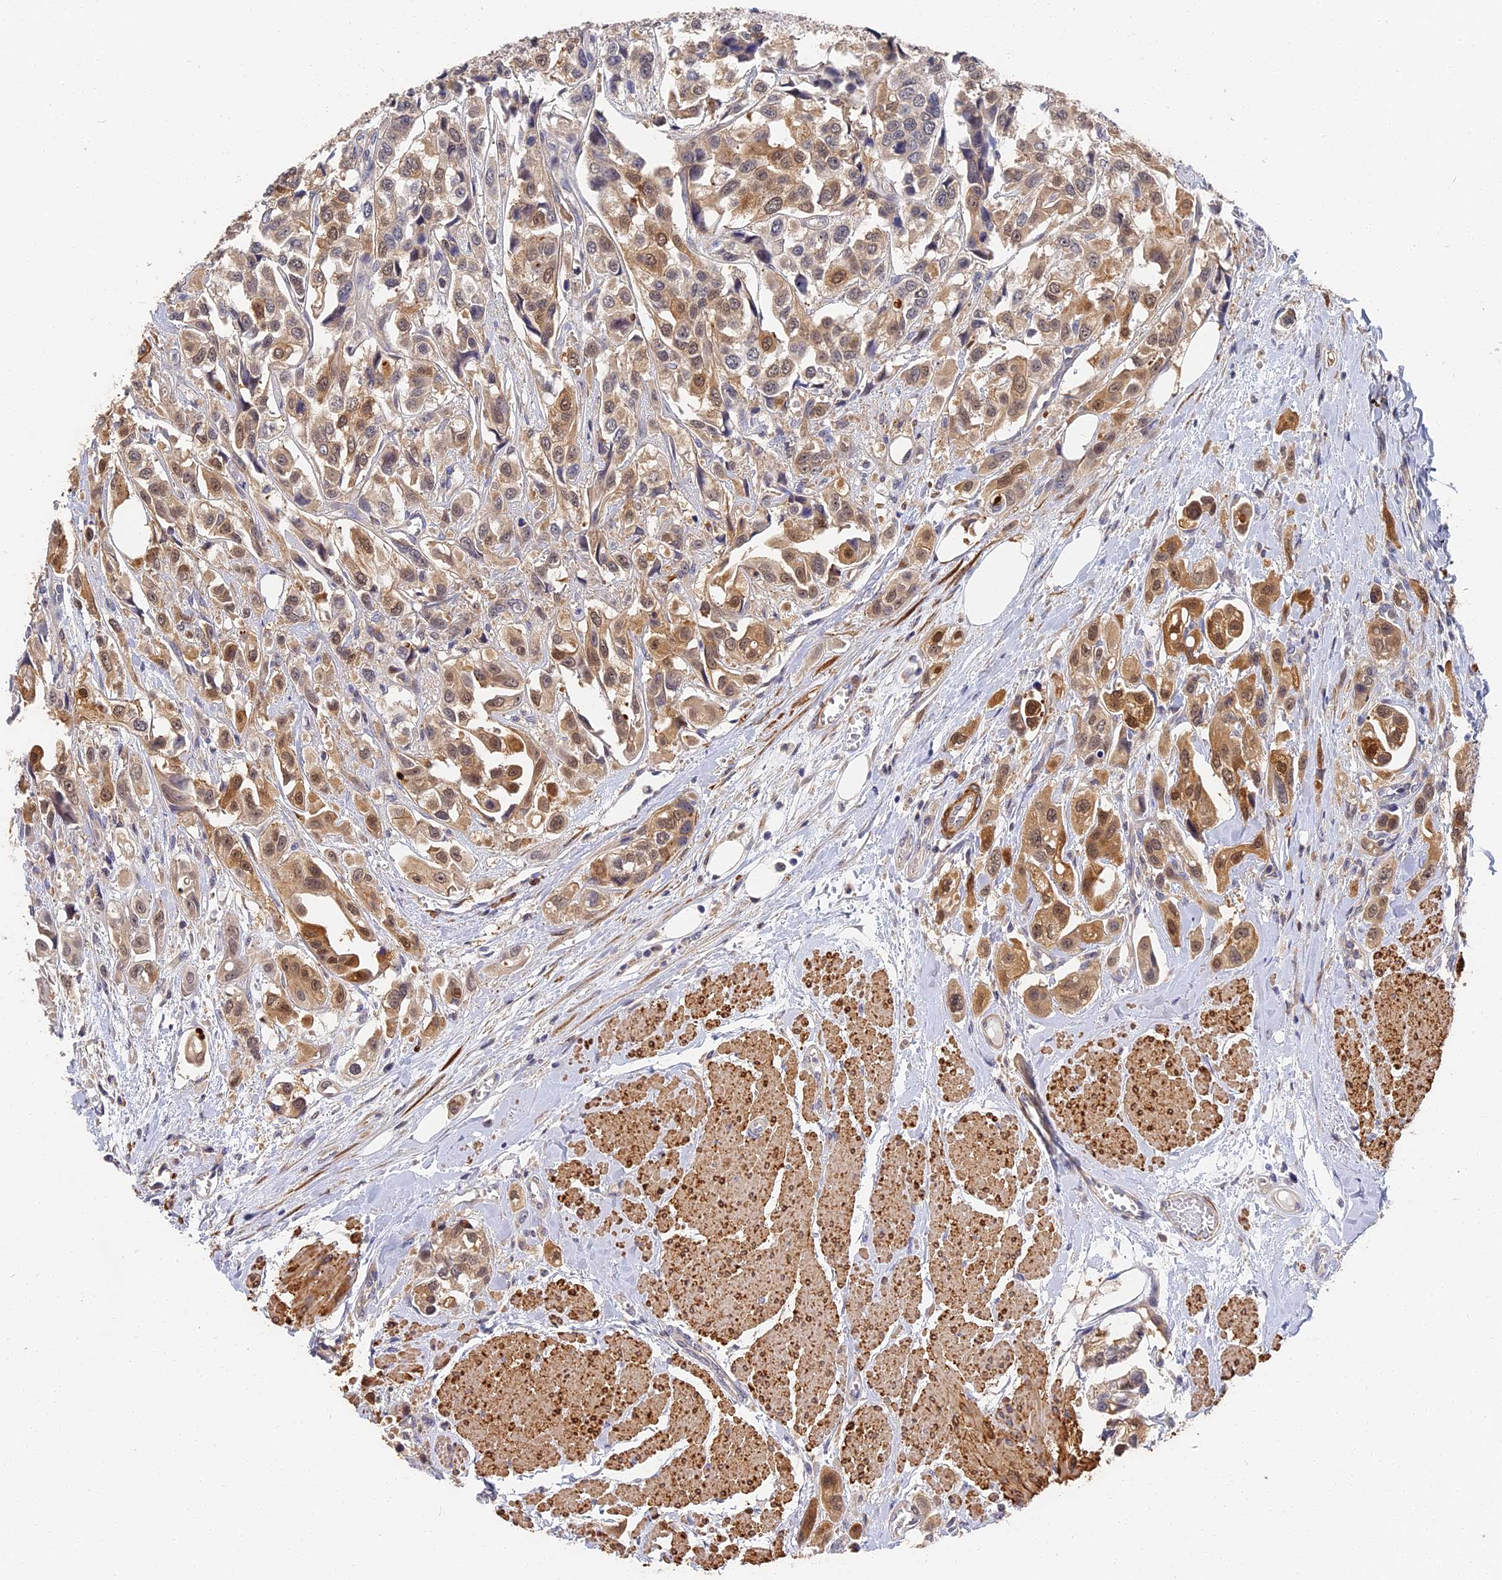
{"staining": {"intensity": "moderate", "quantity": "25%-75%", "location": "cytoplasmic/membranous,nuclear"}, "tissue": "urothelial cancer", "cell_type": "Tumor cells", "image_type": "cancer", "snomed": [{"axis": "morphology", "description": "Urothelial carcinoma, High grade"}, {"axis": "topography", "description": "Urinary bladder"}], "caption": "Moderate cytoplasmic/membranous and nuclear expression for a protein is identified in about 25%-75% of tumor cells of high-grade urothelial carcinoma using immunohistochemistry.", "gene": "CCDC113", "patient": {"sex": "male", "age": 67}}